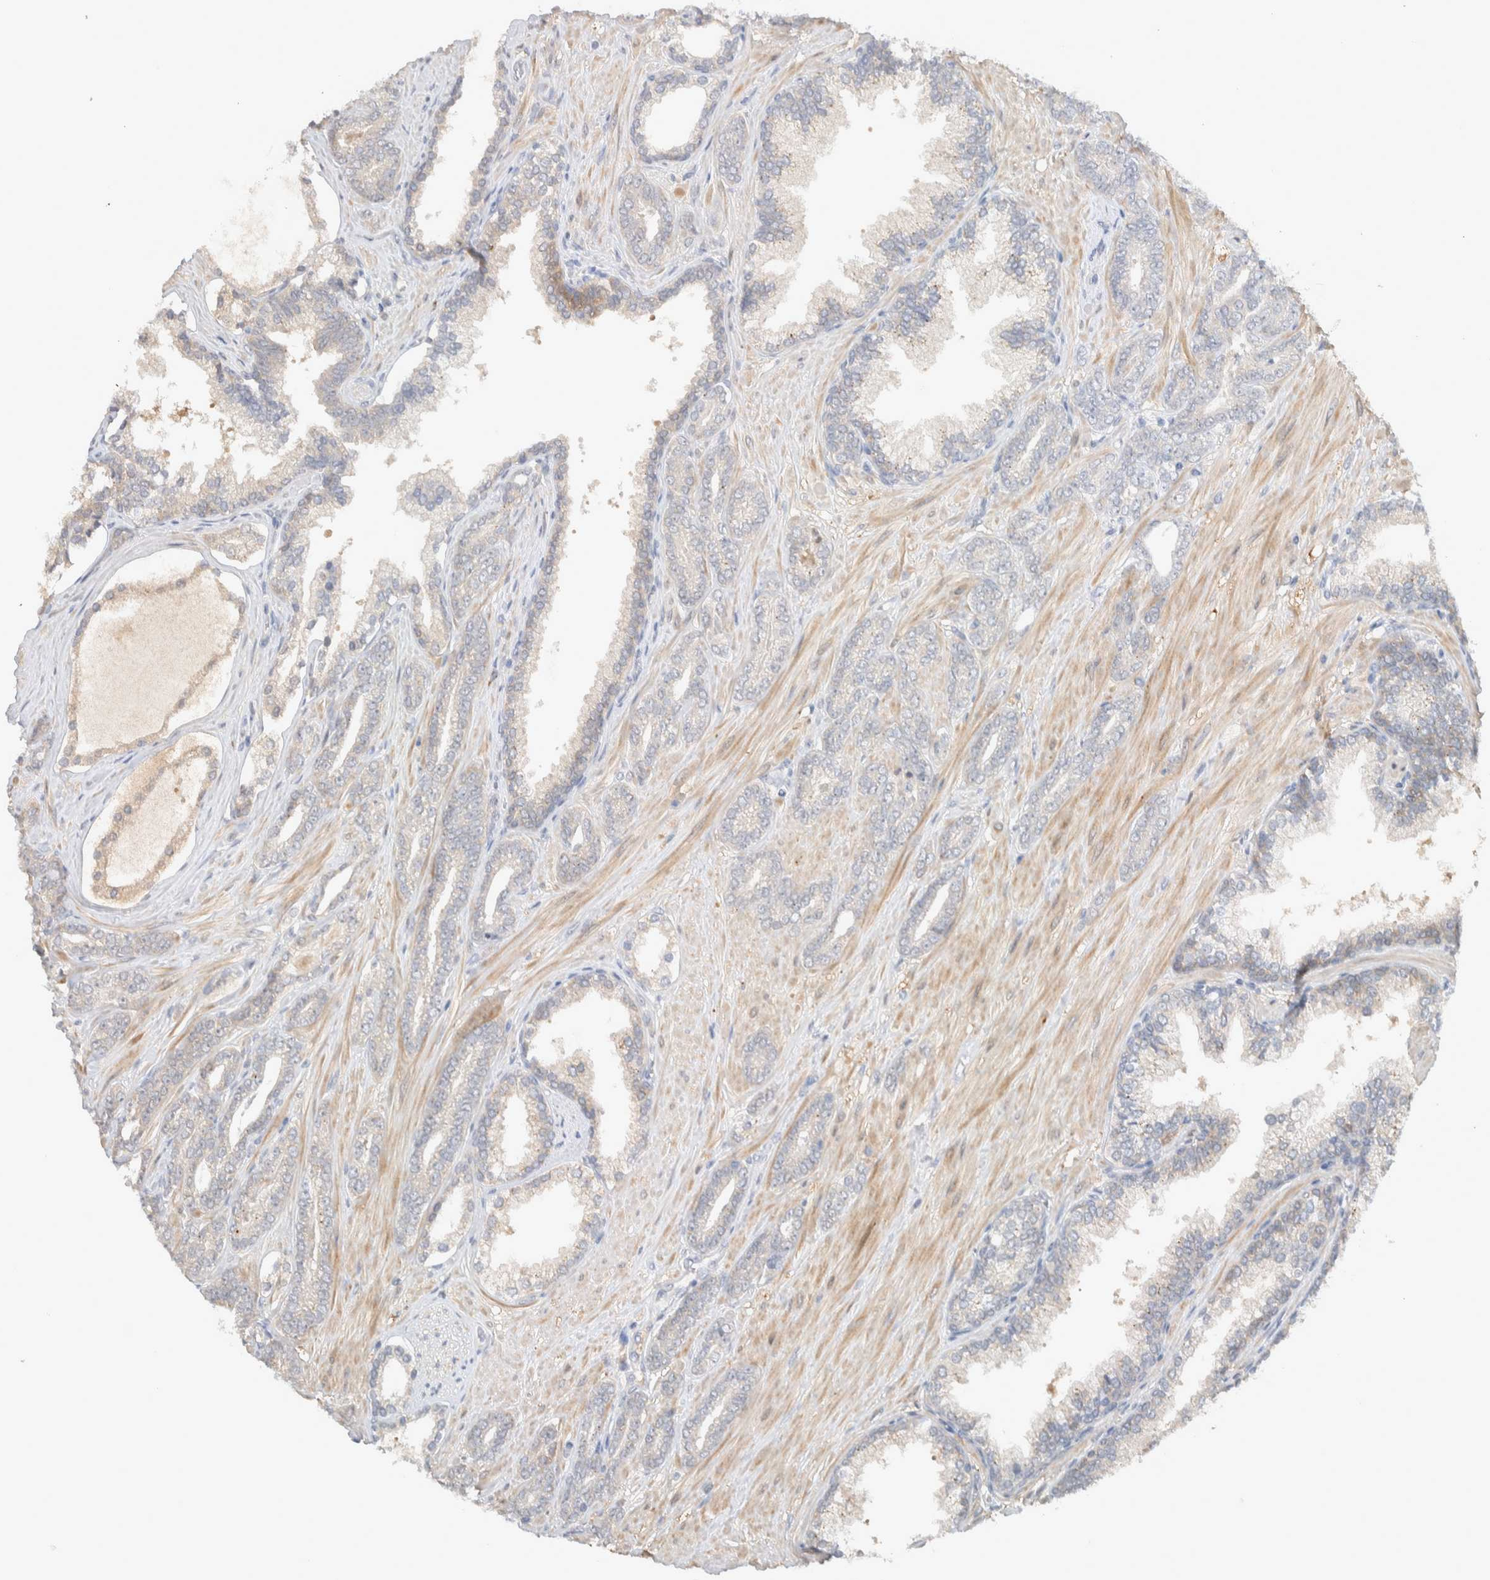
{"staining": {"intensity": "negative", "quantity": "none", "location": "none"}, "tissue": "prostate cancer", "cell_type": "Tumor cells", "image_type": "cancer", "snomed": [{"axis": "morphology", "description": "Adenocarcinoma, Low grade"}, {"axis": "topography", "description": "Prostate"}], "caption": "Immunohistochemistry (IHC) histopathology image of human prostate cancer stained for a protein (brown), which reveals no positivity in tumor cells.", "gene": "DEPTOR", "patient": {"sex": "male", "age": 71}}